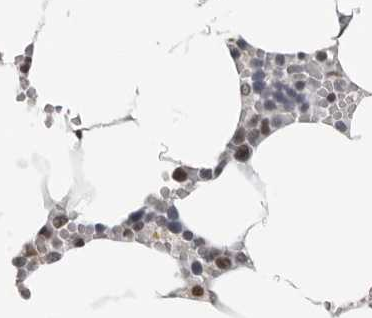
{"staining": {"intensity": "weak", "quantity": "25%-75%", "location": "nuclear"}, "tissue": "bone marrow", "cell_type": "Hematopoietic cells", "image_type": "normal", "snomed": [{"axis": "morphology", "description": "Normal tissue, NOS"}, {"axis": "topography", "description": "Bone marrow"}], "caption": "Hematopoietic cells reveal low levels of weak nuclear positivity in about 25%-75% of cells in benign bone marrow.", "gene": "ORC1", "patient": {"sex": "male", "age": 70}}